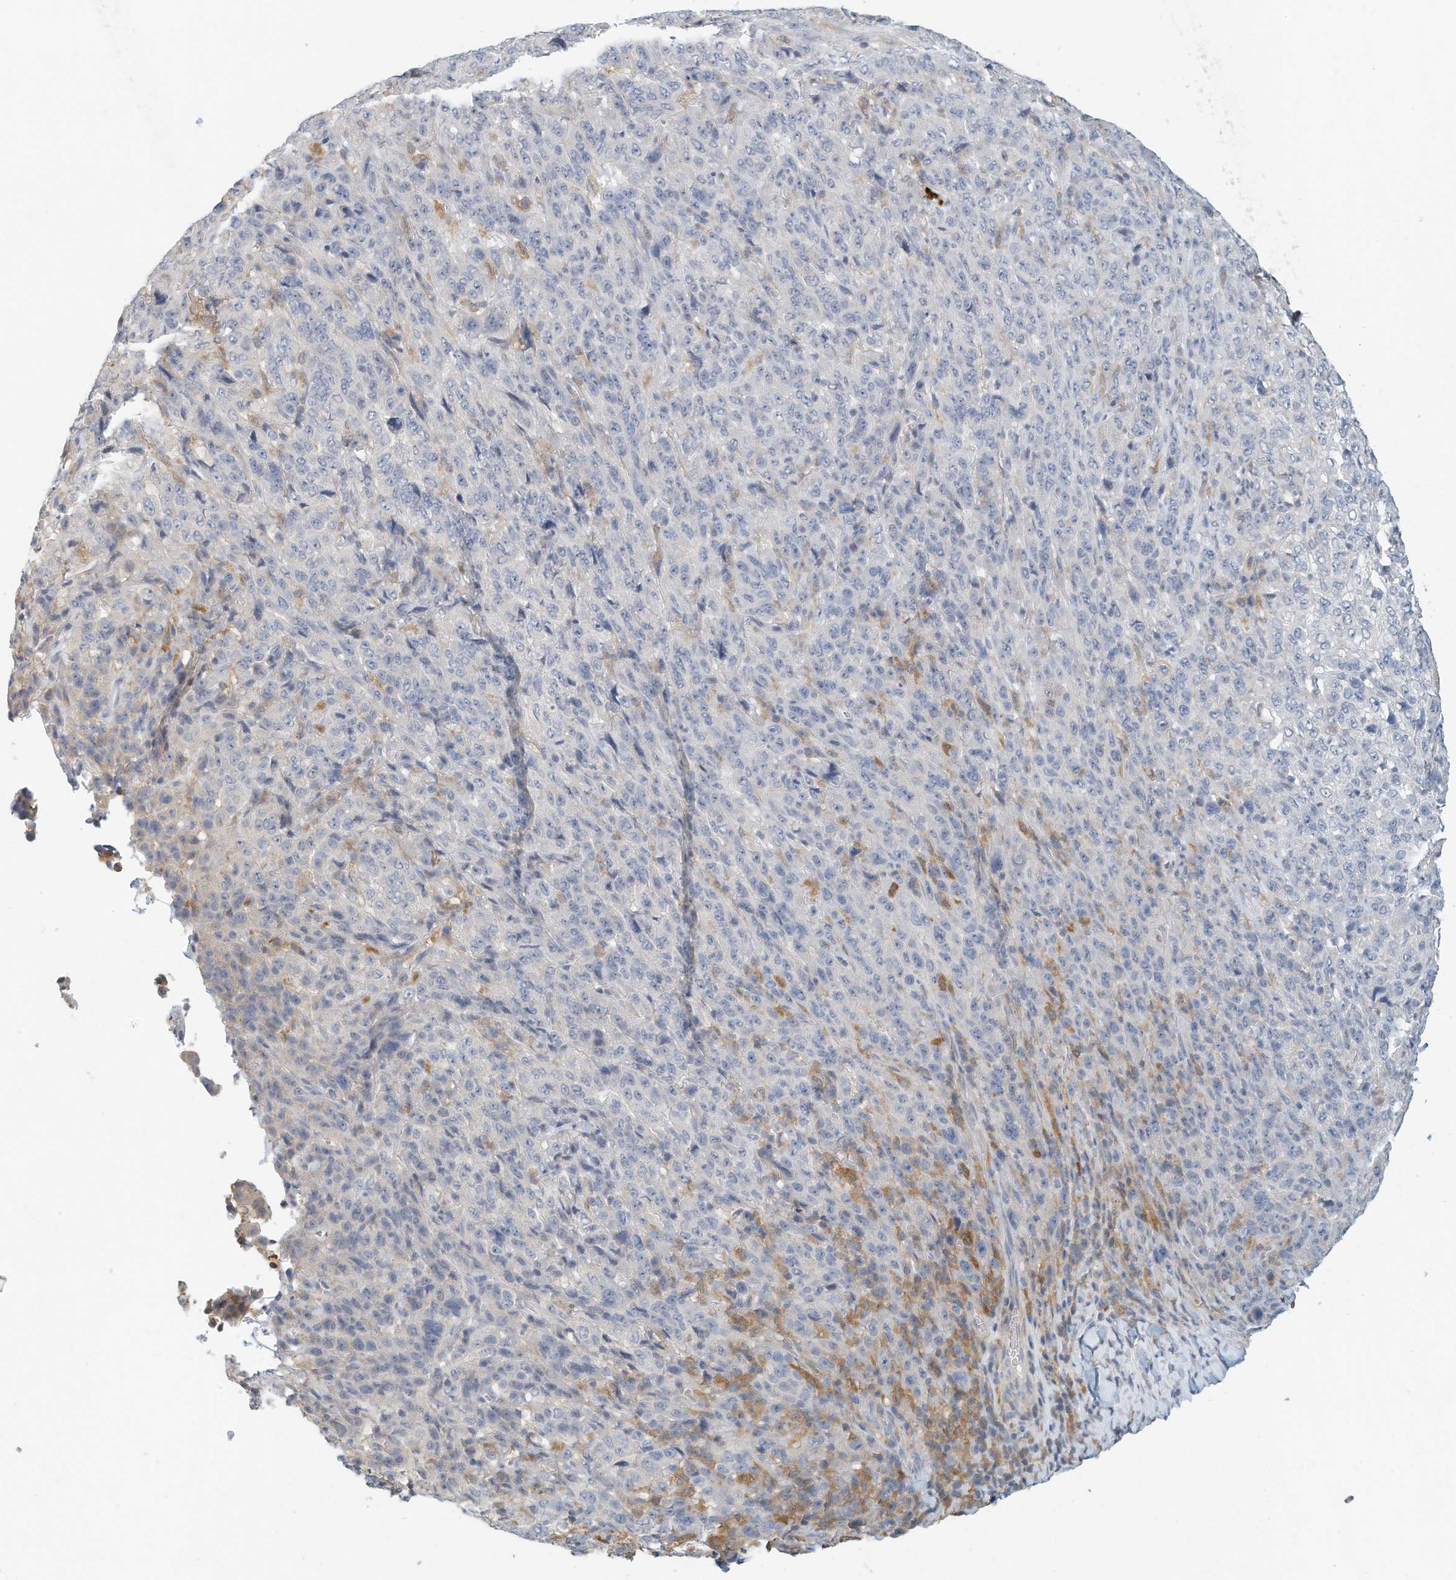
{"staining": {"intensity": "negative", "quantity": "none", "location": "none"}, "tissue": "pancreatic cancer", "cell_type": "Tumor cells", "image_type": "cancer", "snomed": [{"axis": "morphology", "description": "Adenocarcinoma, NOS"}, {"axis": "topography", "description": "Pancreas"}], "caption": "This is a histopathology image of immunohistochemistry (IHC) staining of pancreatic adenocarcinoma, which shows no staining in tumor cells.", "gene": "MICAL1", "patient": {"sex": "male", "age": 63}}